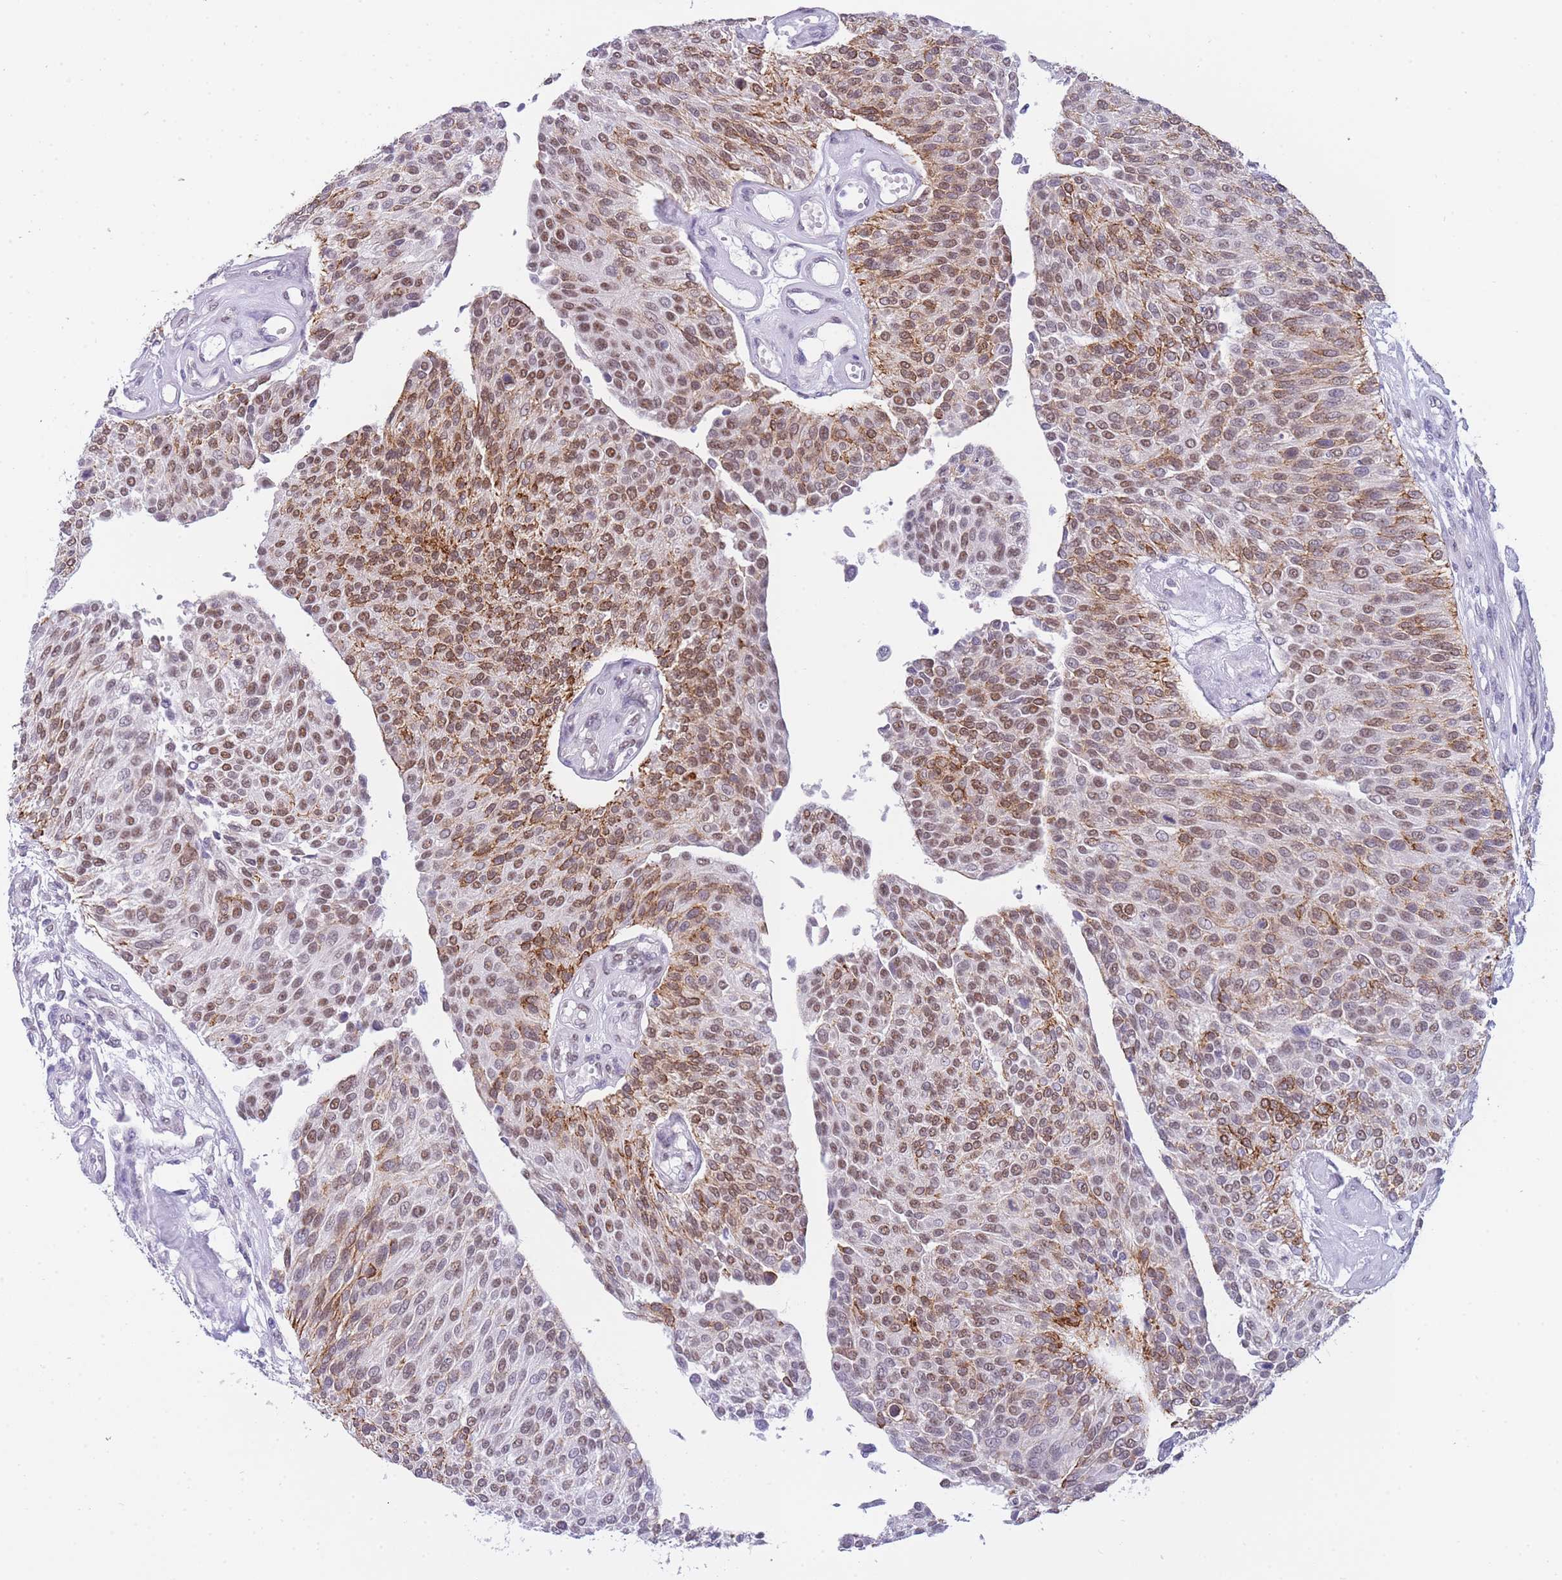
{"staining": {"intensity": "strong", "quantity": "25%-75%", "location": "cytoplasmic/membranous,nuclear"}, "tissue": "urothelial cancer", "cell_type": "Tumor cells", "image_type": "cancer", "snomed": [{"axis": "morphology", "description": "Urothelial carcinoma, NOS"}, {"axis": "topography", "description": "Urinary bladder"}], "caption": "Immunohistochemistry staining of urothelial cancer, which displays high levels of strong cytoplasmic/membranous and nuclear staining in about 25%-75% of tumor cells indicating strong cytoplasmic/membranous and nuclear protein staining. The staining was performed using DAB (brown) for protein detection and nuclei were counterstained in hematoxylin (blue).", "gene": "FRAT2", "patient": {"sex": "male", "age": 55}}